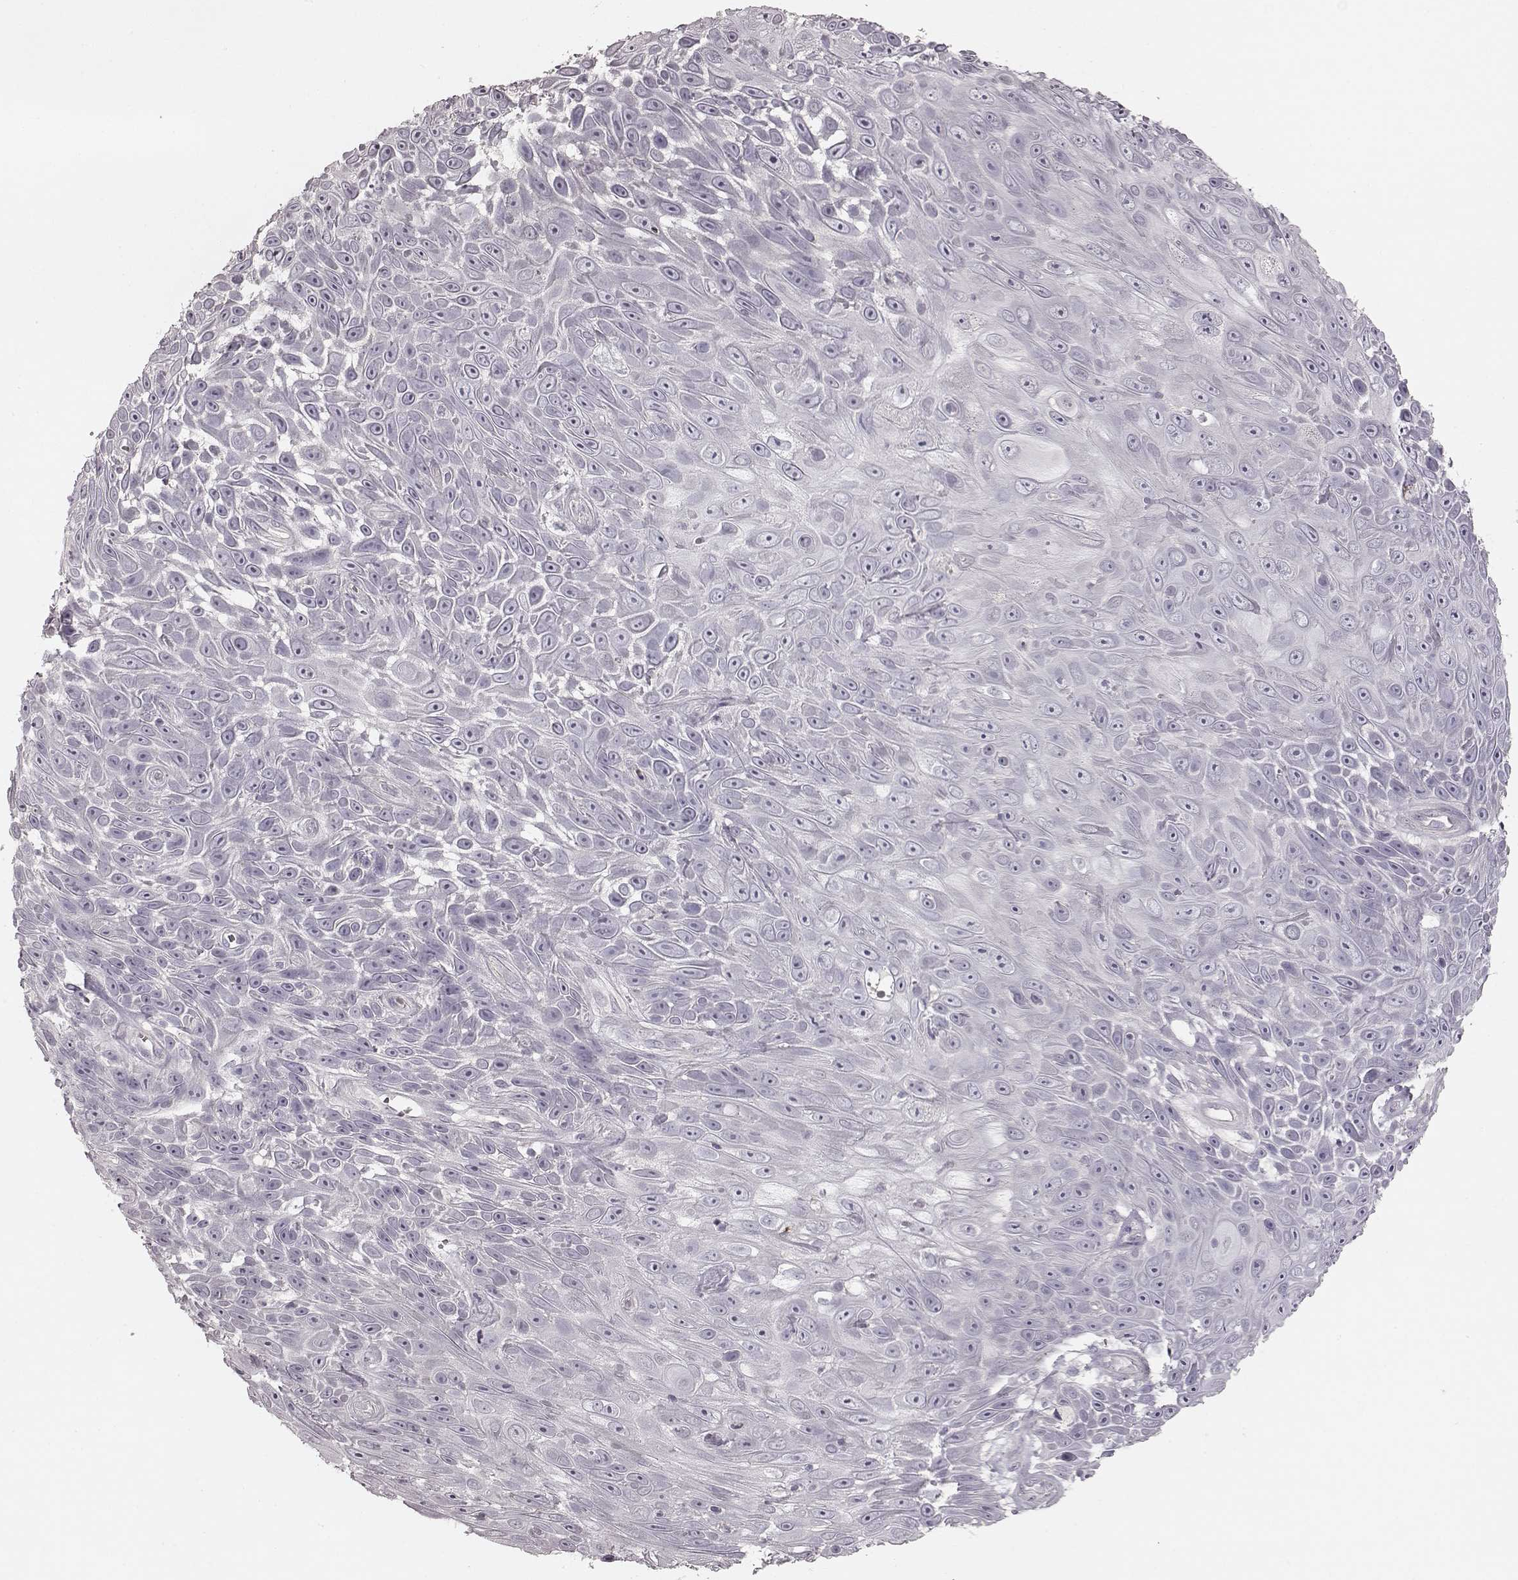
{"staining": {"intensity": "negative", "quantity": "none", "location": "none"}, "tissue": "skin cancer", "cell_type": "Tumor cells", "image_type": "cancer", "snomed": [{"axis": "morphology", "description": "Squamous cell carcinoma, NOS"}, {"axis": "topography", "description": "Skin"}], "caption": "This is an IHC image of skin squamous cell carcinoma. There is no expression in tumor cells.", "gene": "PRLHR", "patient": {"sex": "male", "age": 82}}